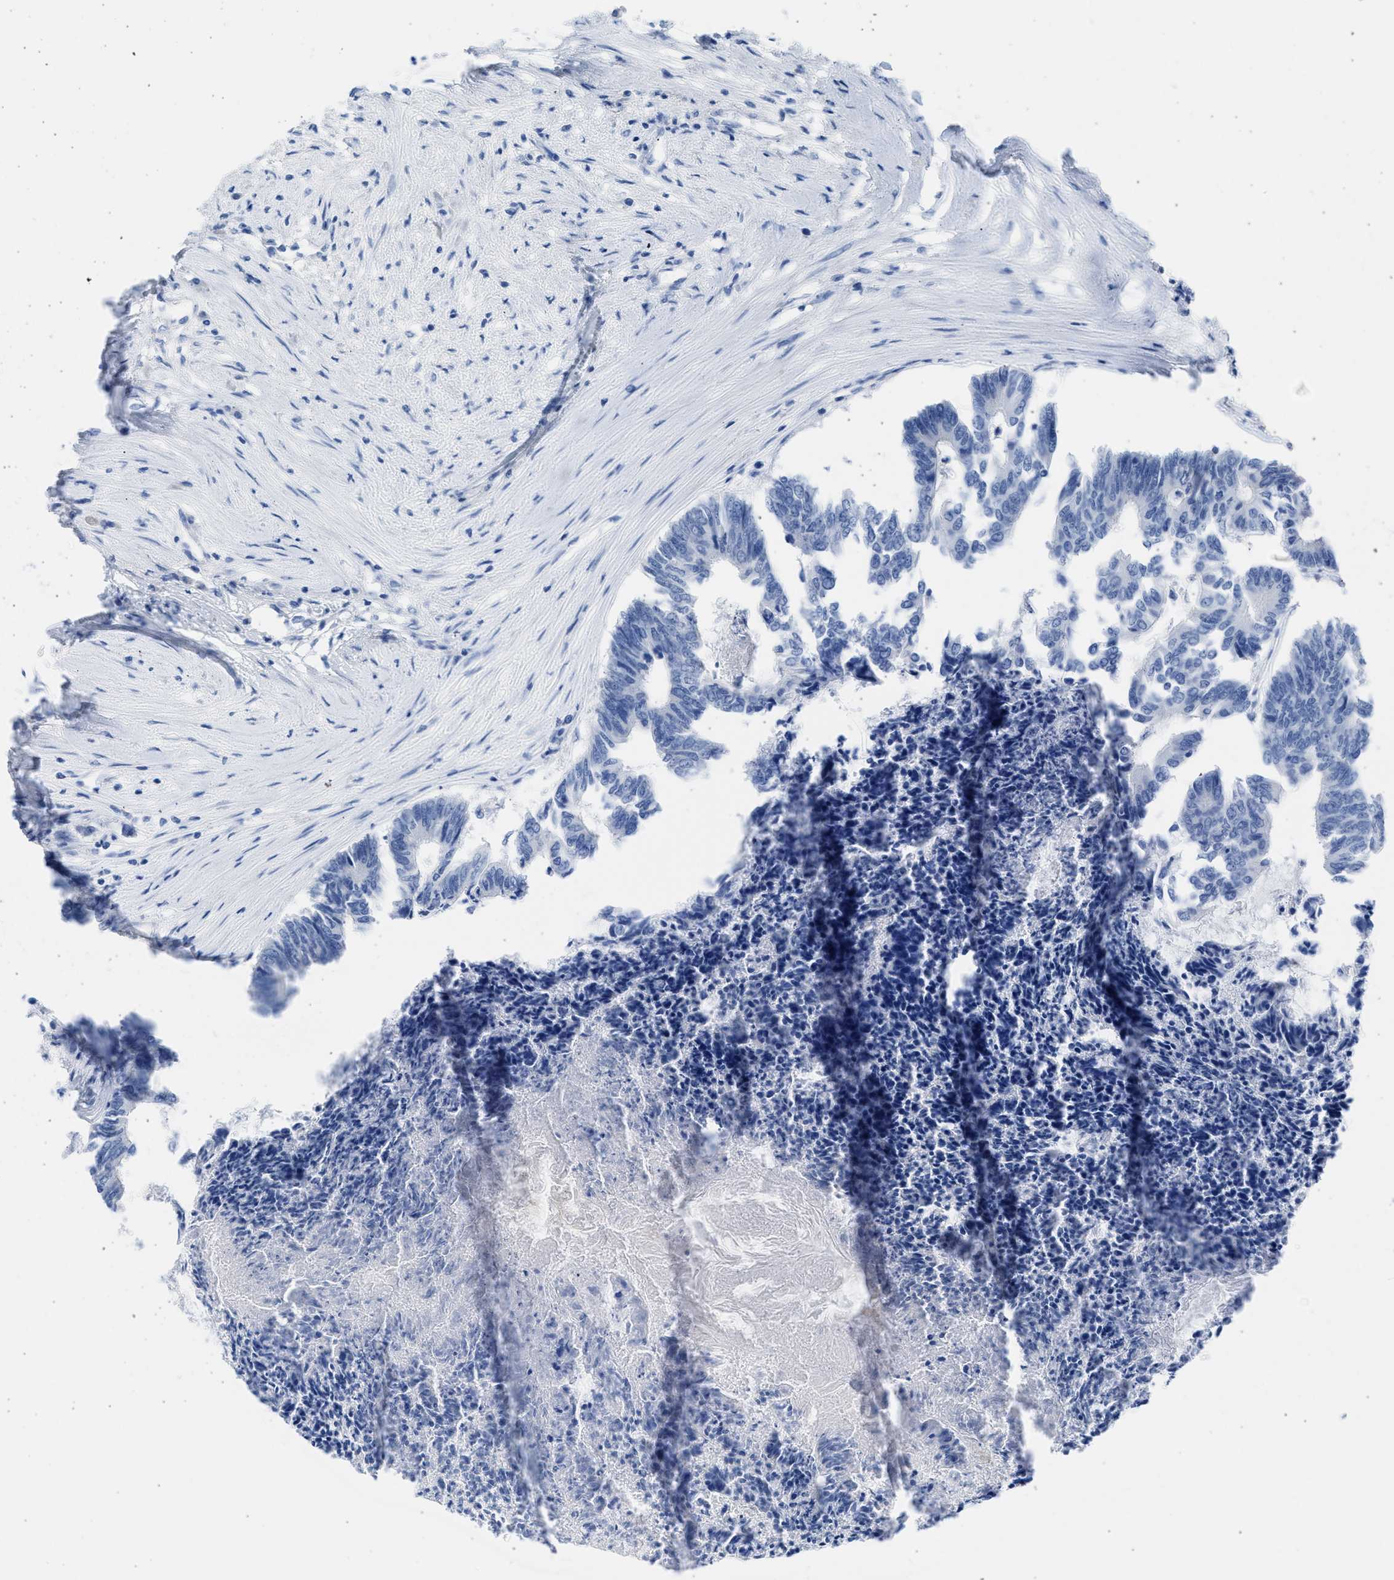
{"staining": {"intensity": "negative", "quantity": "none", "location": "none"}, "tissue": "colorectal cancer", "cell_type": "Tumor cells", "image_type": "cancer", "snomed": [{"axis": "morphology", "description": "Adenocarcinoma, NOS"}, {"axis": "topography", "description": "Rectum"}], "caption": "DAB (3,3'-diaminobenzidine) immunohistochemical staining of colorectal cancer displays no significant staining in tumor cells. (DAB immunohistochemistry, high magnification).", "gene": "SPATA3", "patient": {"sex": "male", "age": 63}}